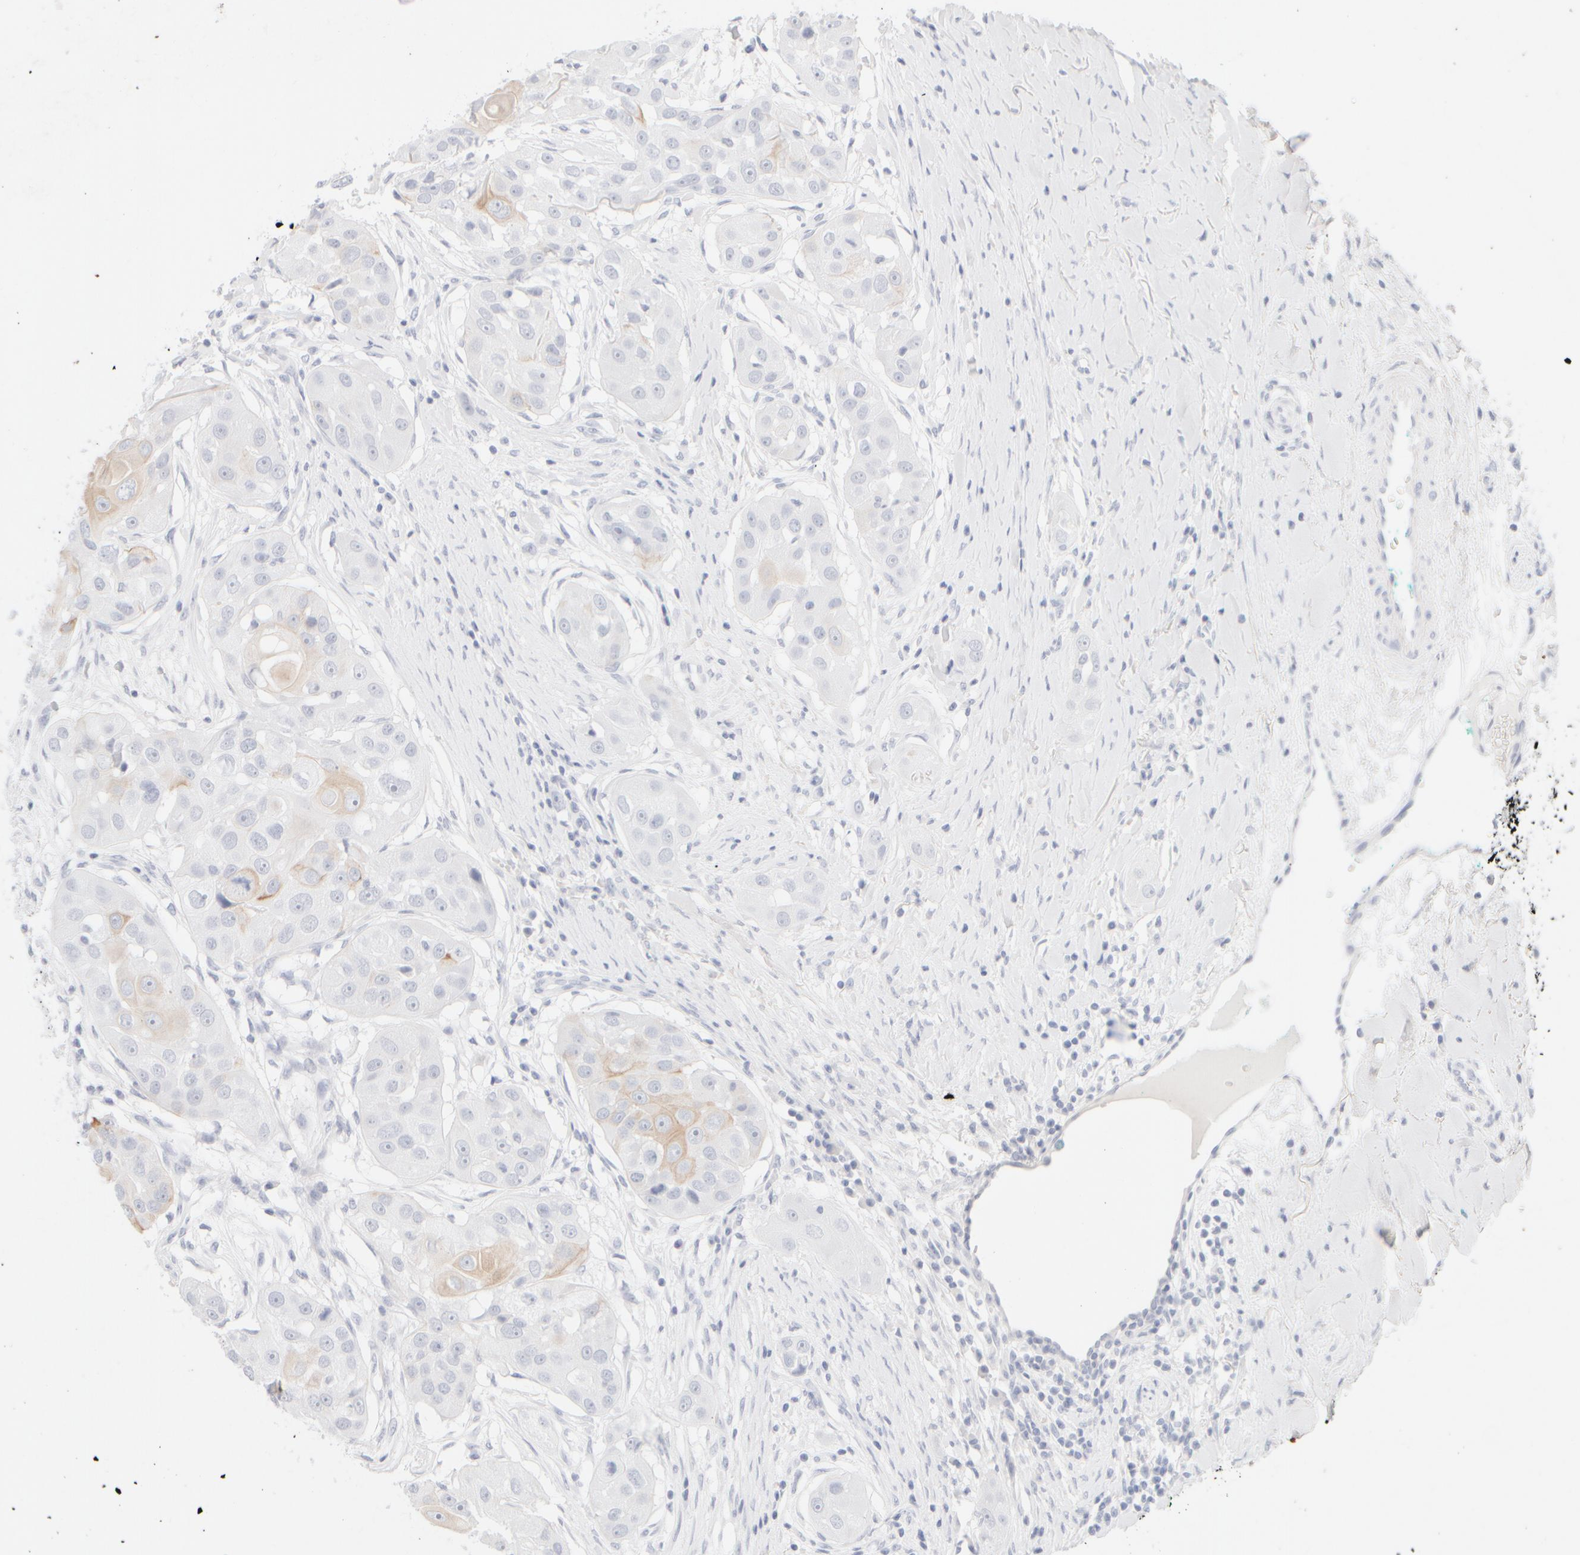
{"staining": {"intensity": "moderate", "quantity": "<25%", "location": "cytoplasmic/membranous"}, "tissue": "head and neck cancer", "cell_type": "Tumor cells", "image_type": "cancer", "snomed": [{"axis": "morphology", "description": "Normal tissue, NOS"}, {"axis": "morphology", "description": "Squamous cell carcinoma, NOS"}, {"axis": "topography", "description": "Skeletal muscle"}, {"axis": "topography", "description": "Head-Neck"}], "caption": "This micrograph displays squamous cell carcinoma (head and neck) stained with immunohistochemistry (IHC) to label a protein in brown. The cytoplasmic/membranous of tumor cells show moderate positivity for the protein. Nuclei are counter-stained blue.", "gene": "KRT15", "patient": {"sex": "male", "age": 51}}